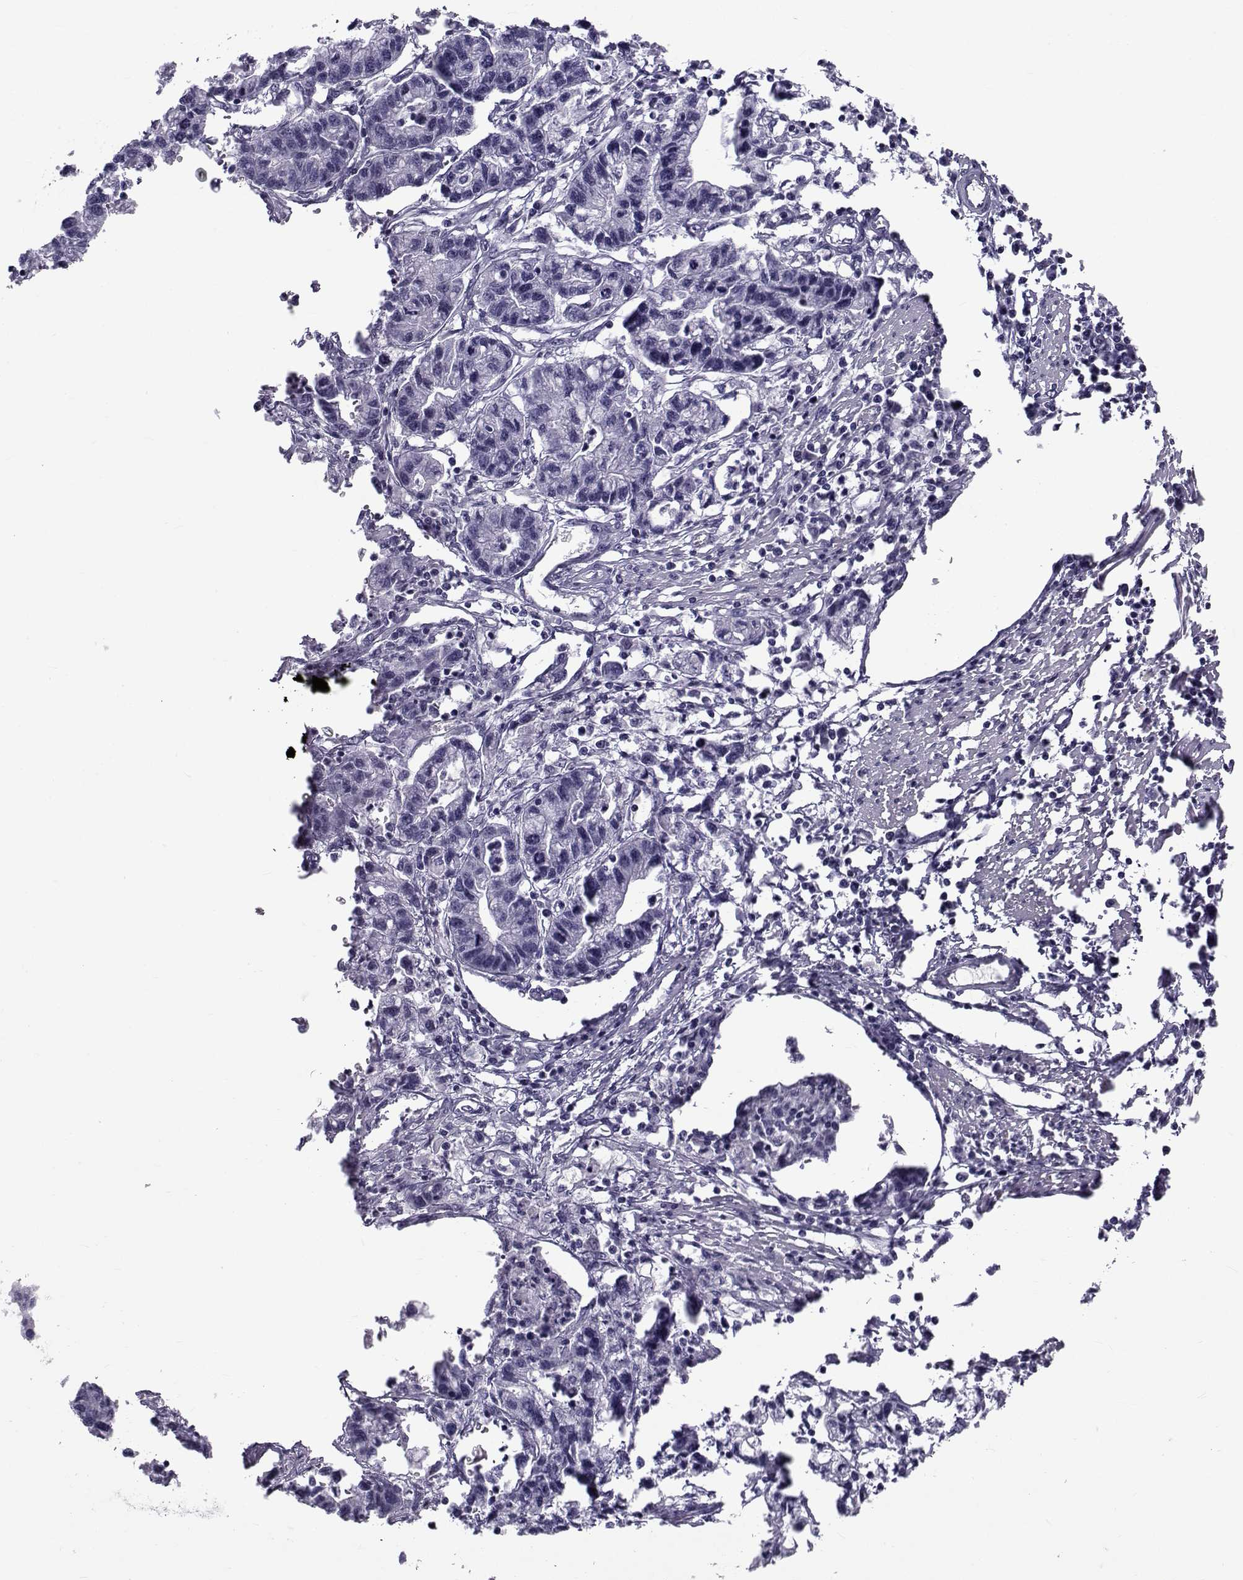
{"staining": {"intensity": "negative", "quantity": "none", "location": "none"}, "tissue": "stomach cancer", "cell_type": "Tumor cells", "image_type": "cancer", "snomed": [{"axis": "morphology", "description": "Adenocarcinoma, NOS"}, {"axis": "topography", "description": "Stomach"}], "caption": "Stomach adenocarcinoma stained for a protein using IHC exhibits no expression tumor cells.", "gene": "SPANXD", "patient": {"sex": "male", "age": 83}}